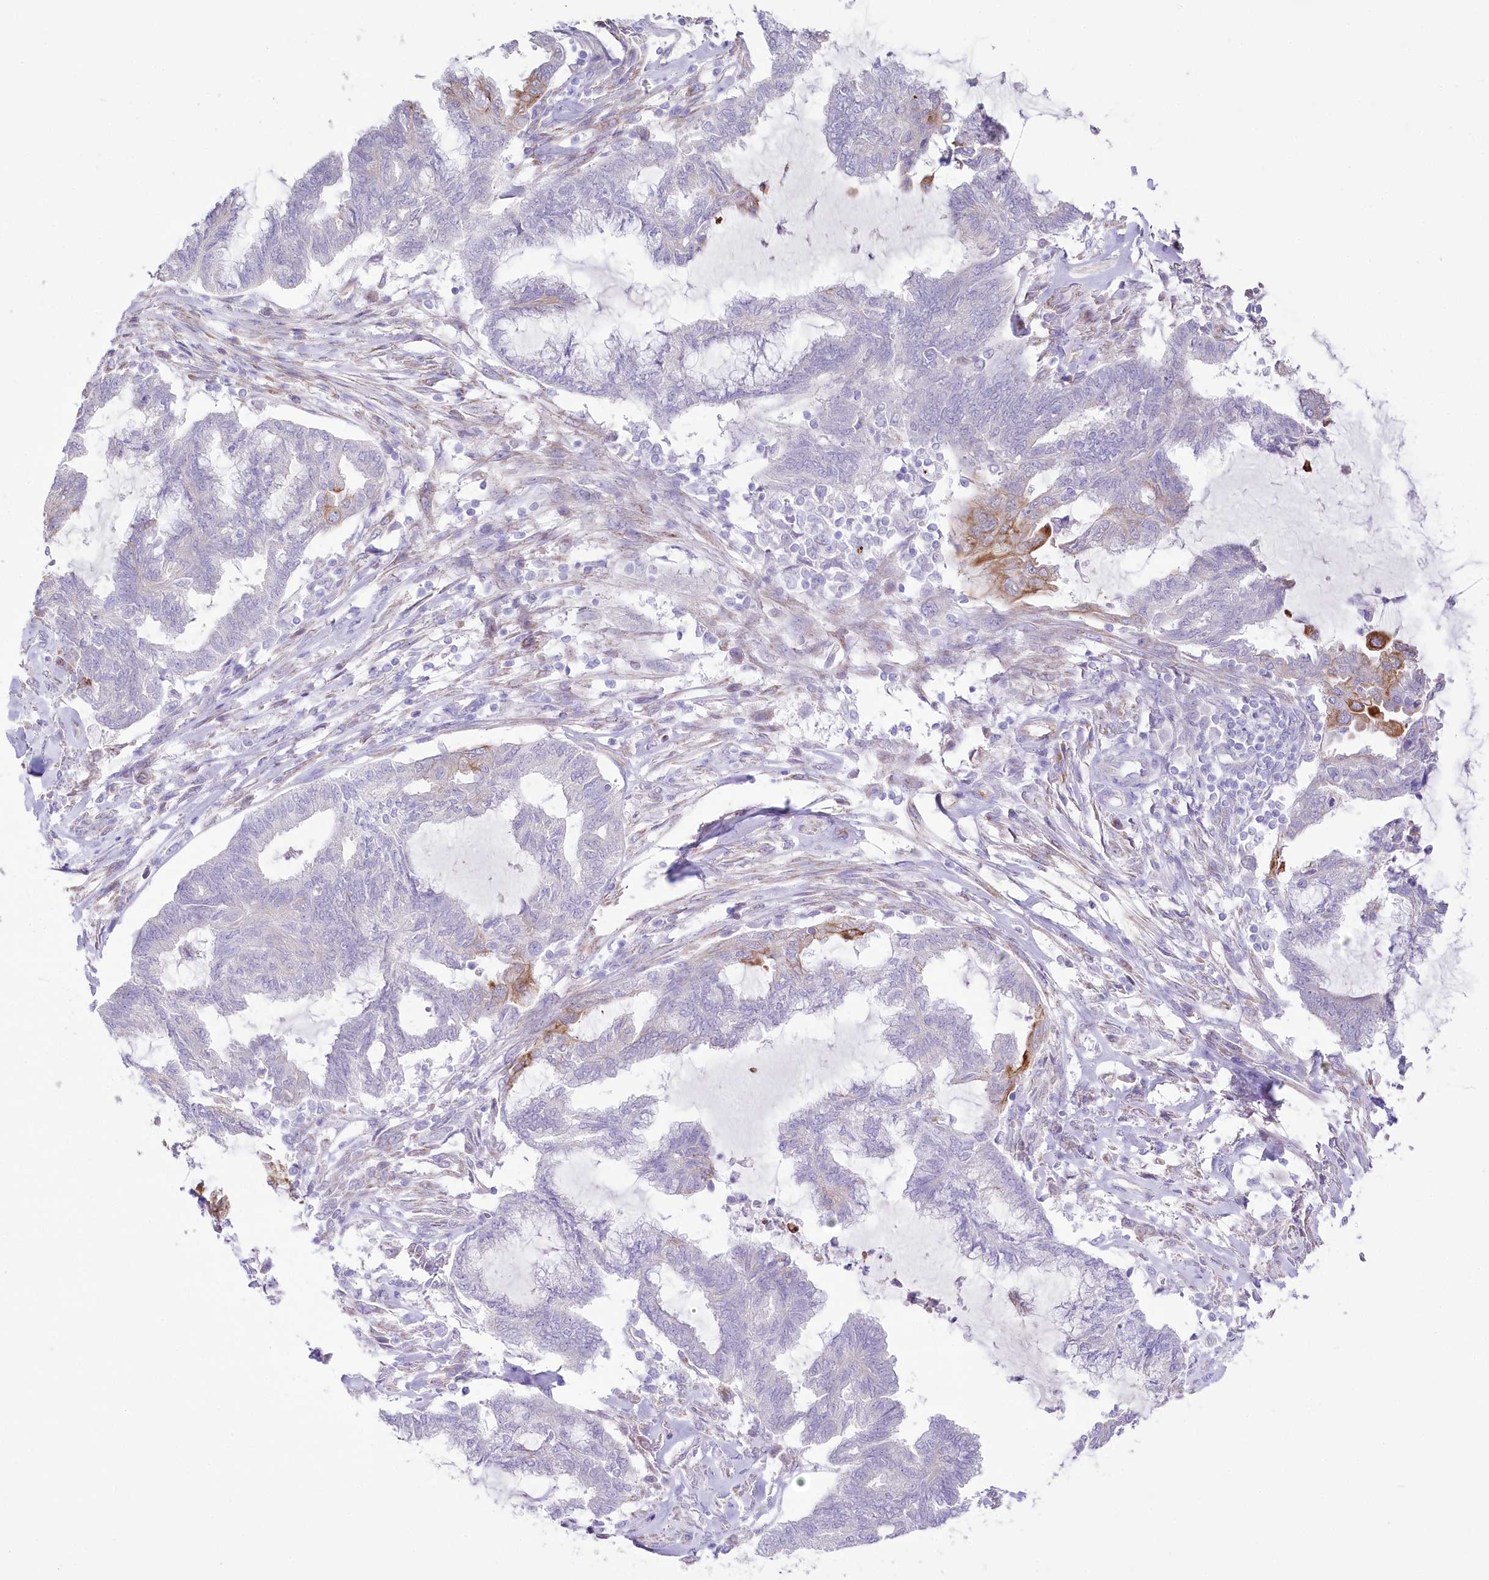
{"staining": {"intensity": "negative", "quantity": "none", "location": "none"}, "tissue": "endometrial cancer", "cell_type": "Tumor cells", "image_type": "cancer", "snomed": [{"axis": "morphology", "description": "Adenocarcinoma, NOS"}, {"axis": "topography", "description": "Endometrium"}], "caption": "Tumor cells show no significant protein positivity in endometrial cancer (adenocarcinoma).", "gene": "SLC39A10", "patient": {"sex": "female", "age": 86}}